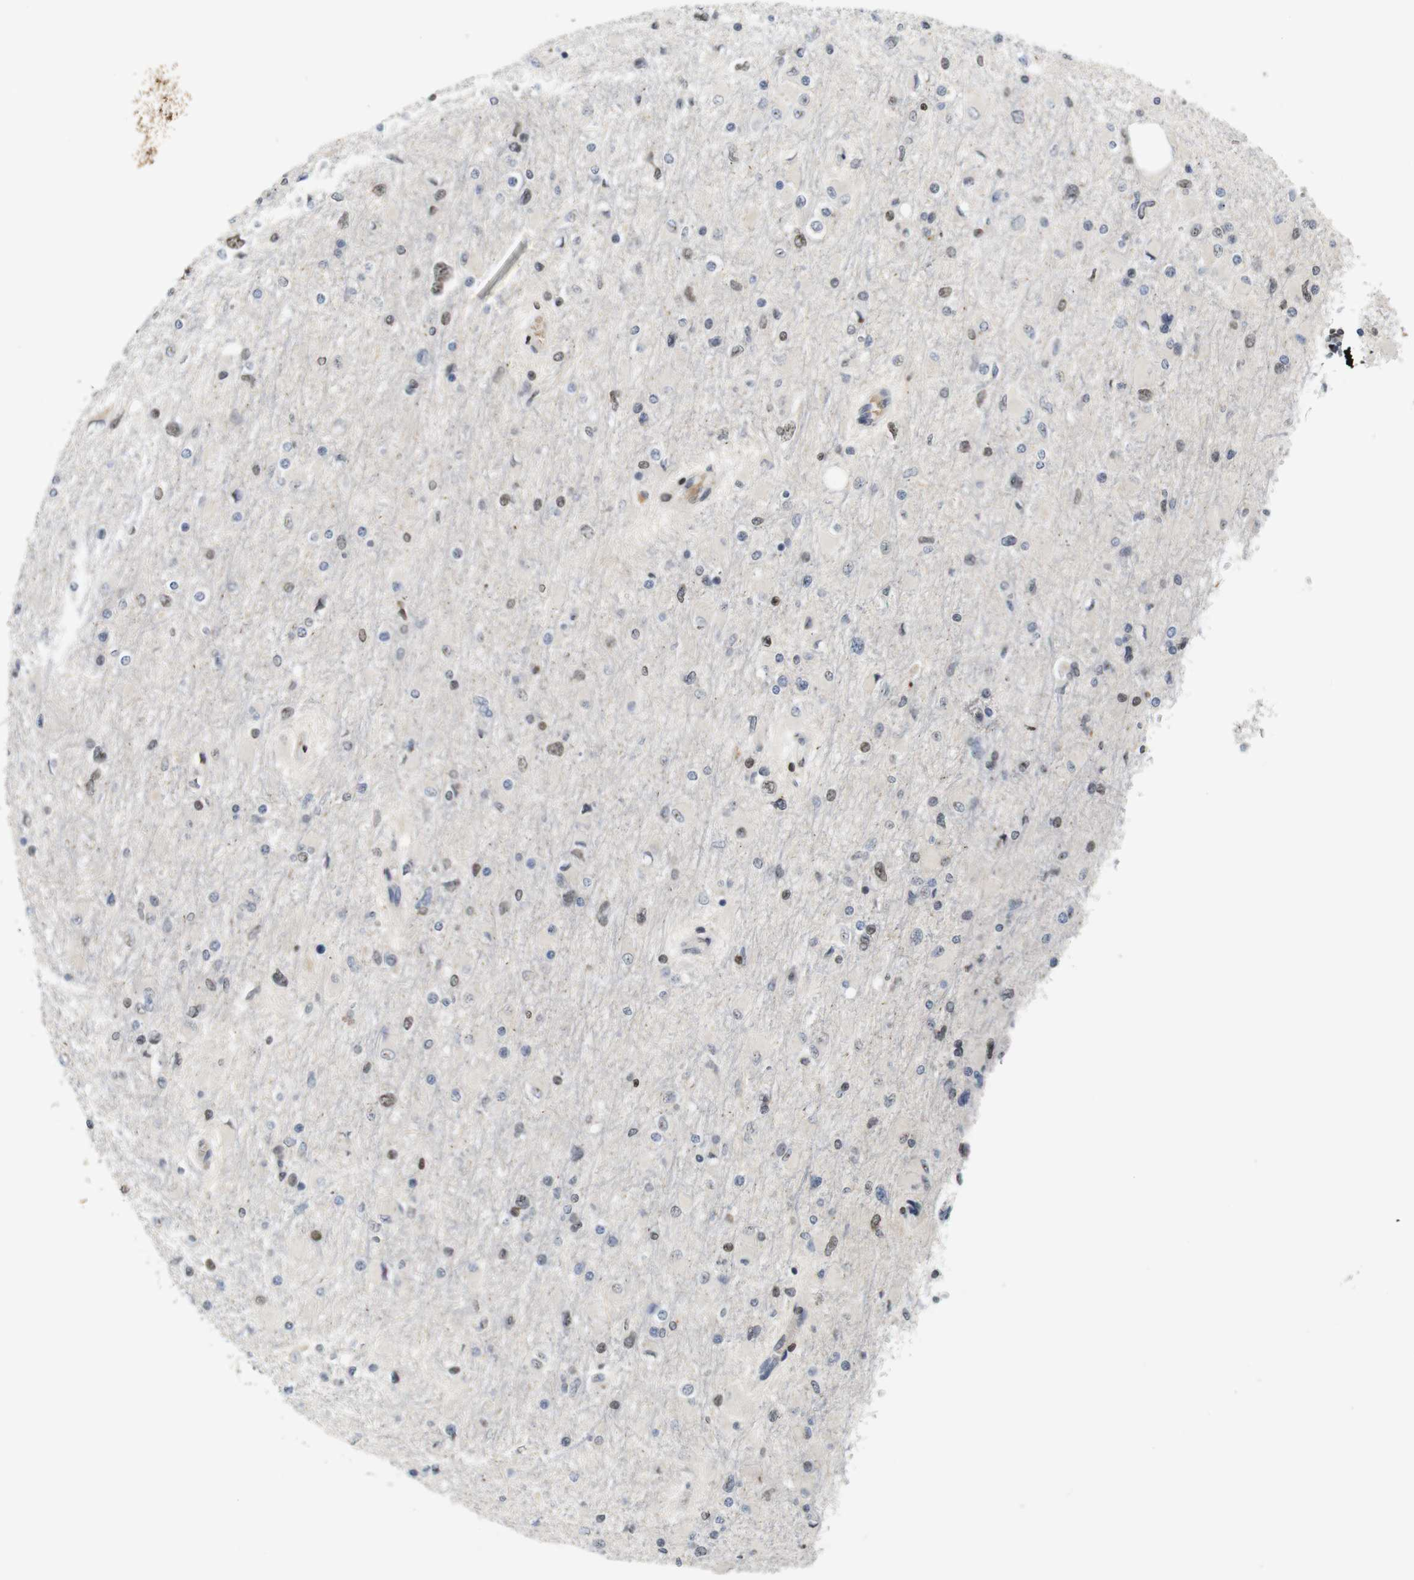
{"staining": {"intensity": "moderate", "quantity": "<25%", "location": "nuclear"}, "tissue": "glioma", "cell_type": "Tumor cells", "image_type": "cancer", "snomed": [{"axis": "morphology", "description": "Glioma, malignant, High grade"}, {"axis": "topography", "description": "Cerebral cortex"}], "caption": "Protein staining of glioma tissue displays moderate nuclear expression in approximately <25% of tumor cells. (Stains: DAB in brown, nuclei in blue, Microscopy: brightfield microscopy at high magnification).", "gene": "MBD1", "patient": {"sex": "female", "age": 36}}